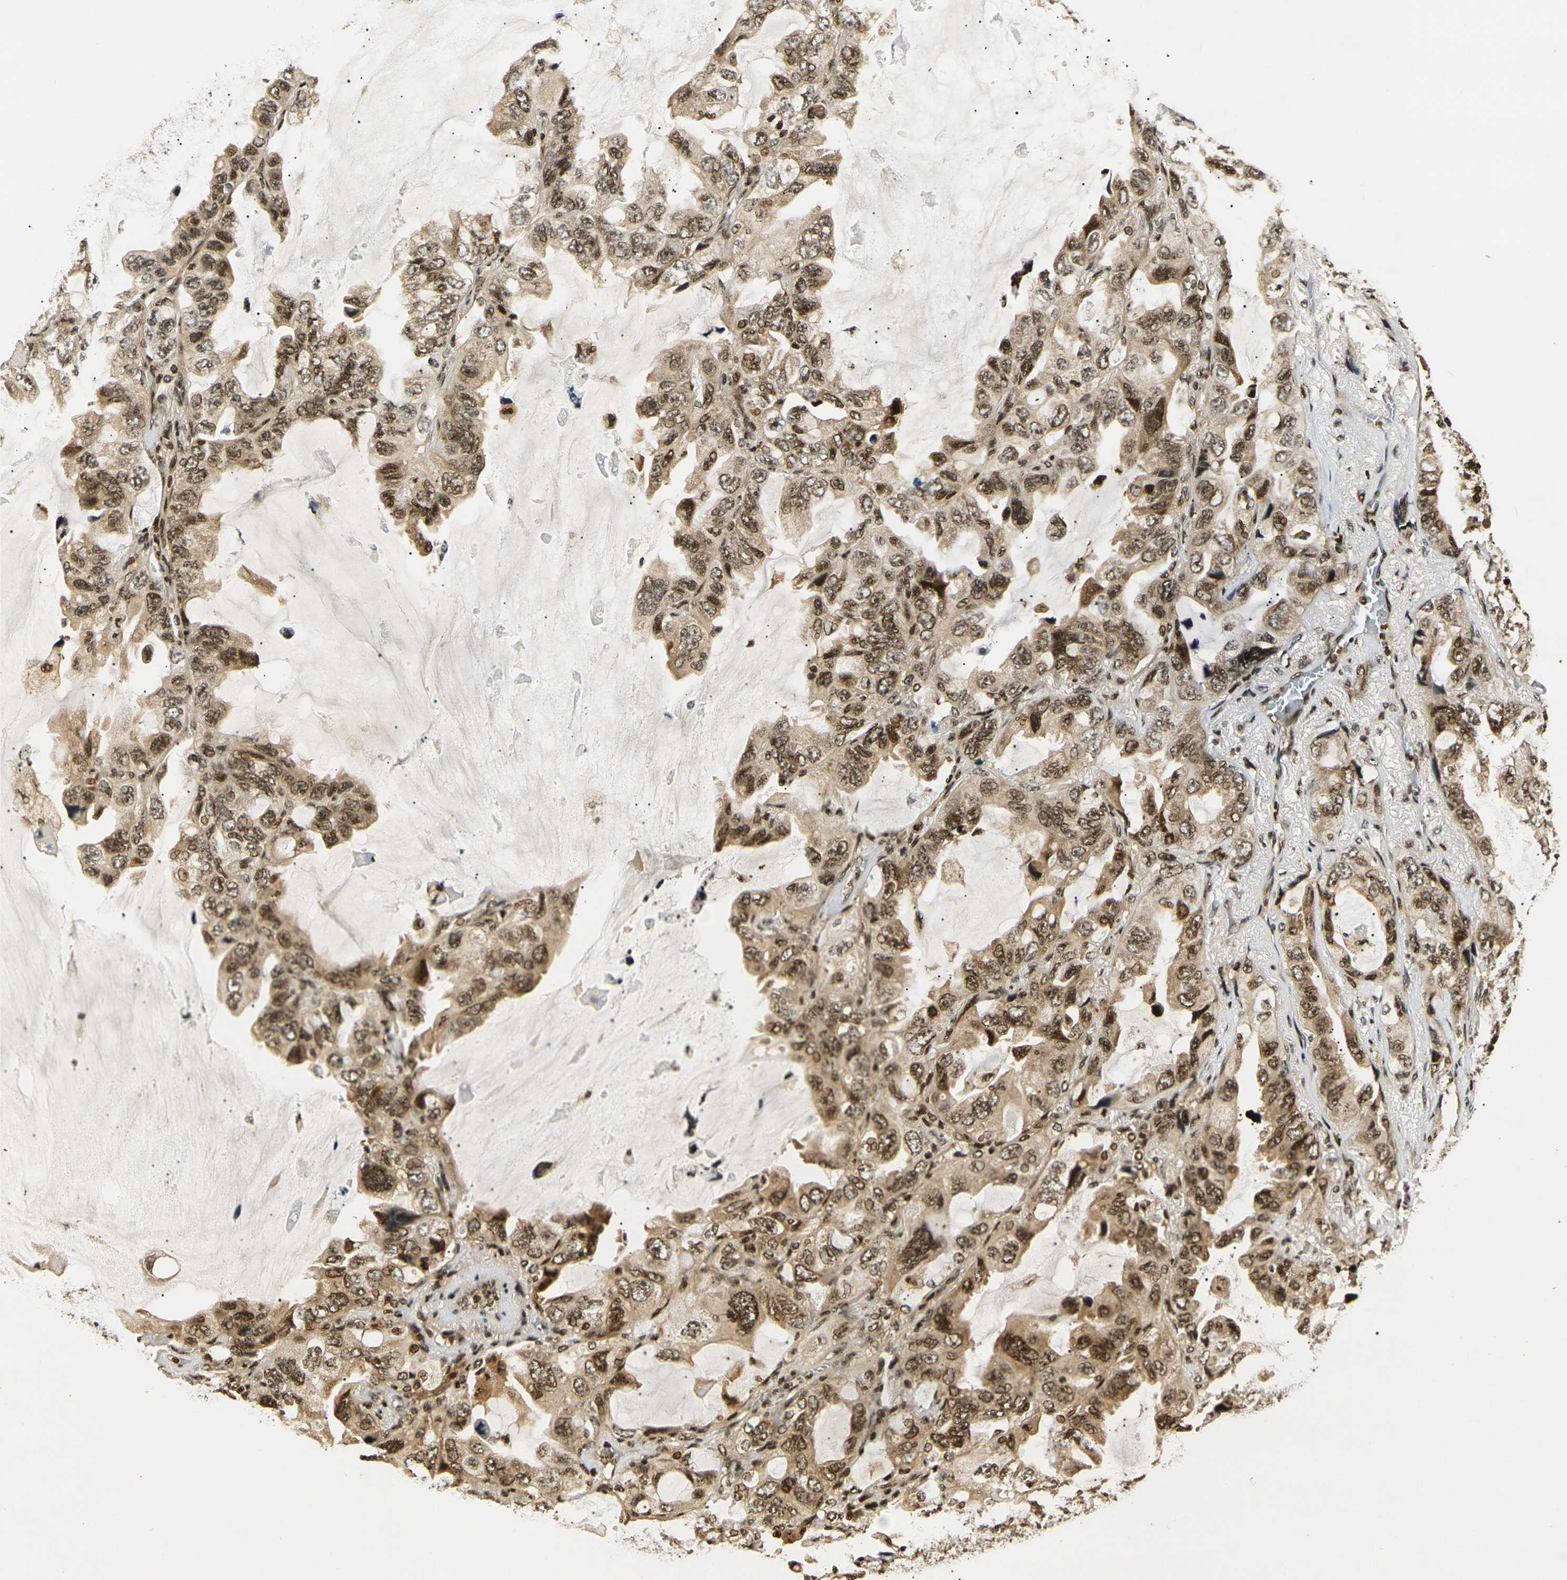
{"staining": {"intensity": "moderate", "quantity": ">75%", "location": "cytoplasmic/membranous,nuclear"}, "tissue": "lung cancer", "cell_type": "Tumor cells", "image_type": "cancer", "snomed": [{"axis": "morphology", "description": "Squamous cell carcinoma, NOS"}, {"axis": "topography", "description": "Lung"}], "caption": "About >75% of tumor cells in human squamous cell carcinoma (lung) demonstrate moderate cytoplasmic/membranous and nuclear protein expression as visualized by brown immunohistochemical staining.", "gene": "ACTL6A", "patient": {"sex": "female", "age": 73}}